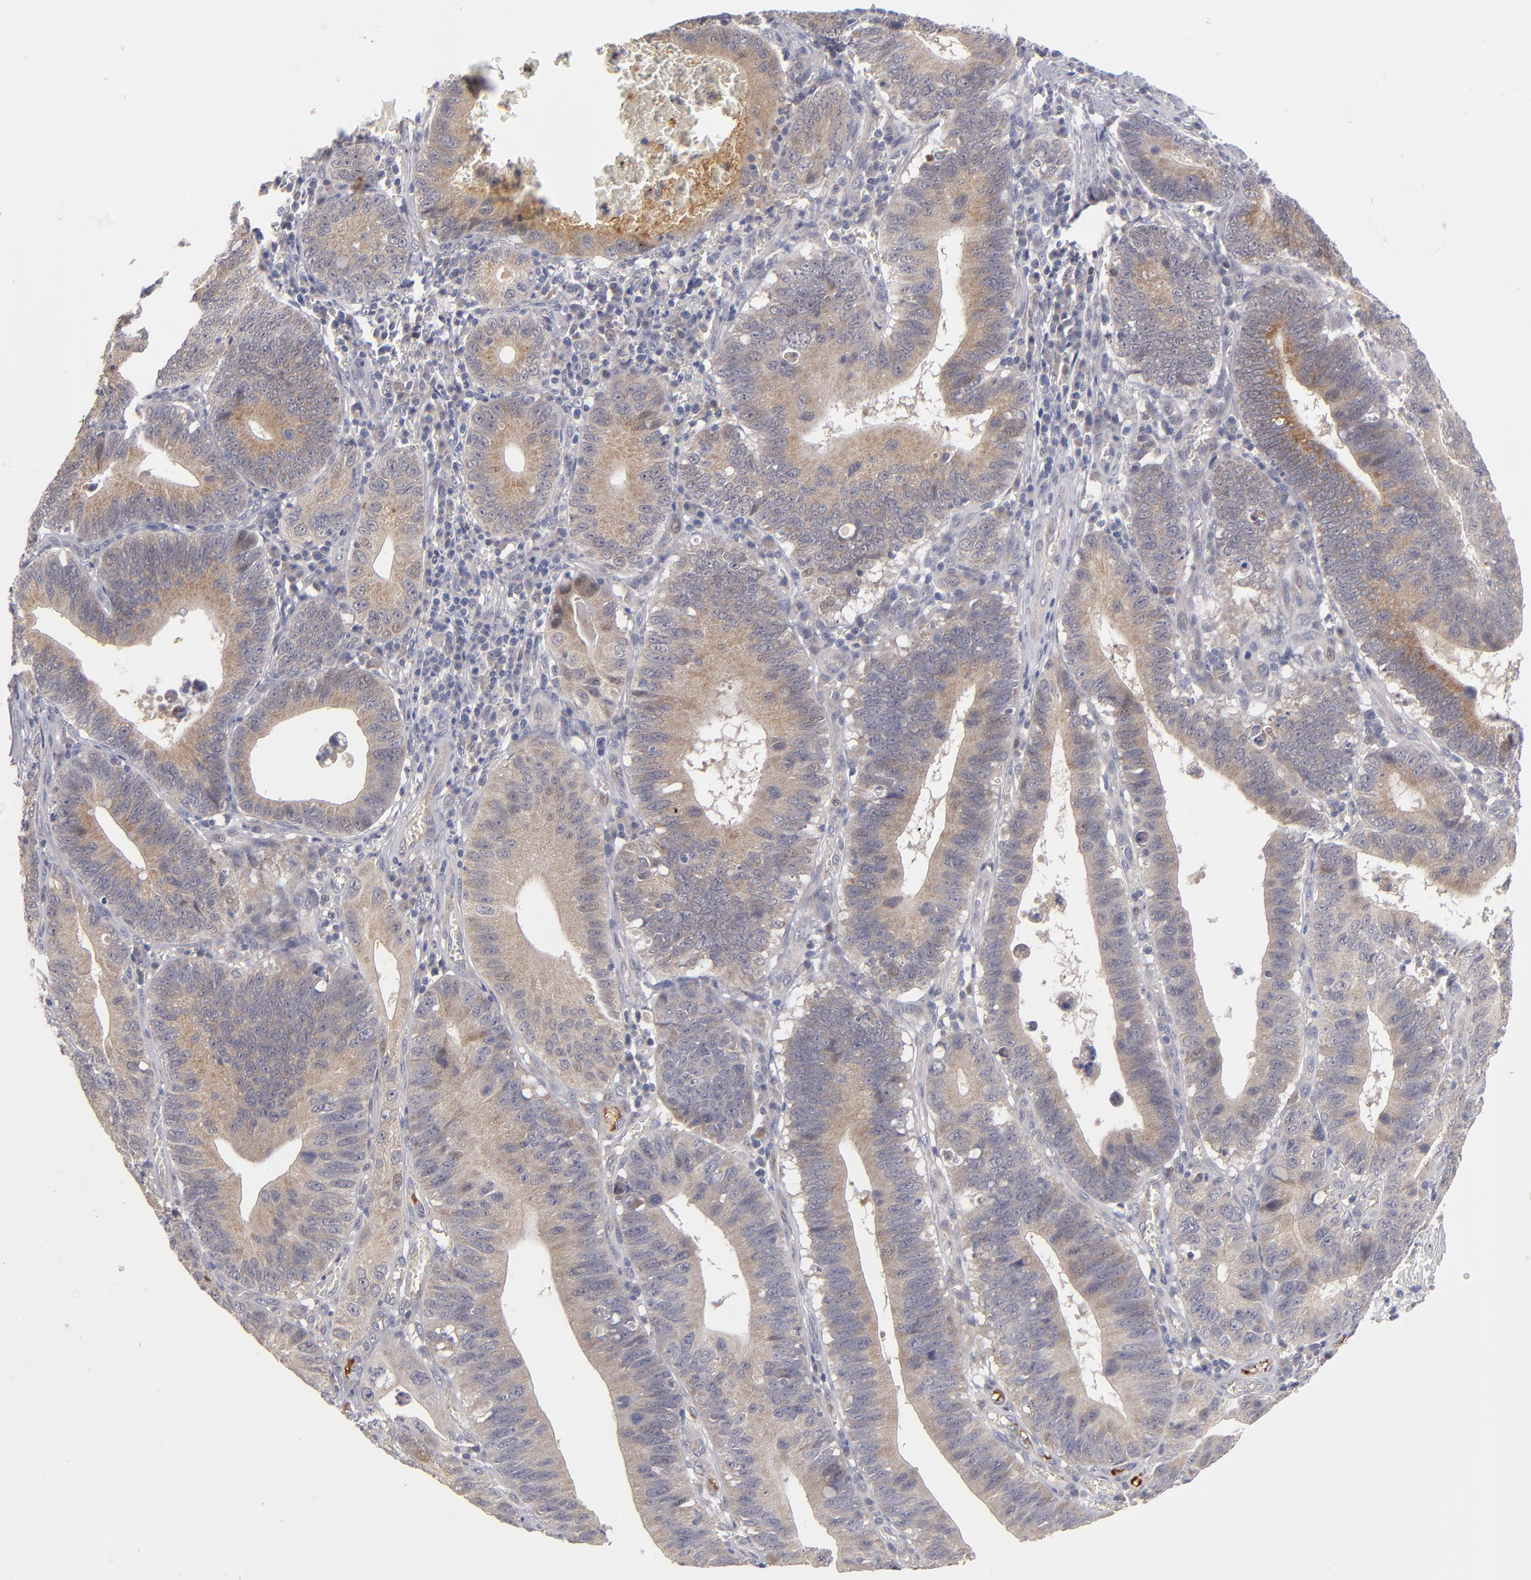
{"staining": {"intensity": "weak", "quantity": ">75%", "location": "cytoplasmic/membranous"}, "tissue": "stomach cancer", "cell_type": "Tumor cells", "image_type": "cancer", "snomed": [{"axis": "morphology", "description": "Adenocarcinoma, NOS"}, {"axis": "topography", "description": "Stomach"}, {"axis": "topography", "description": "Gastric cardia"}], "caption": "Weak cytoplasmic/membranous expression for a protein is appreciated in approximately >75% of tumor cells of adenocarcinoma (stomach) using IHC.", "gene": "EXD2", "patient": {"sex": "male", "age": 59}}